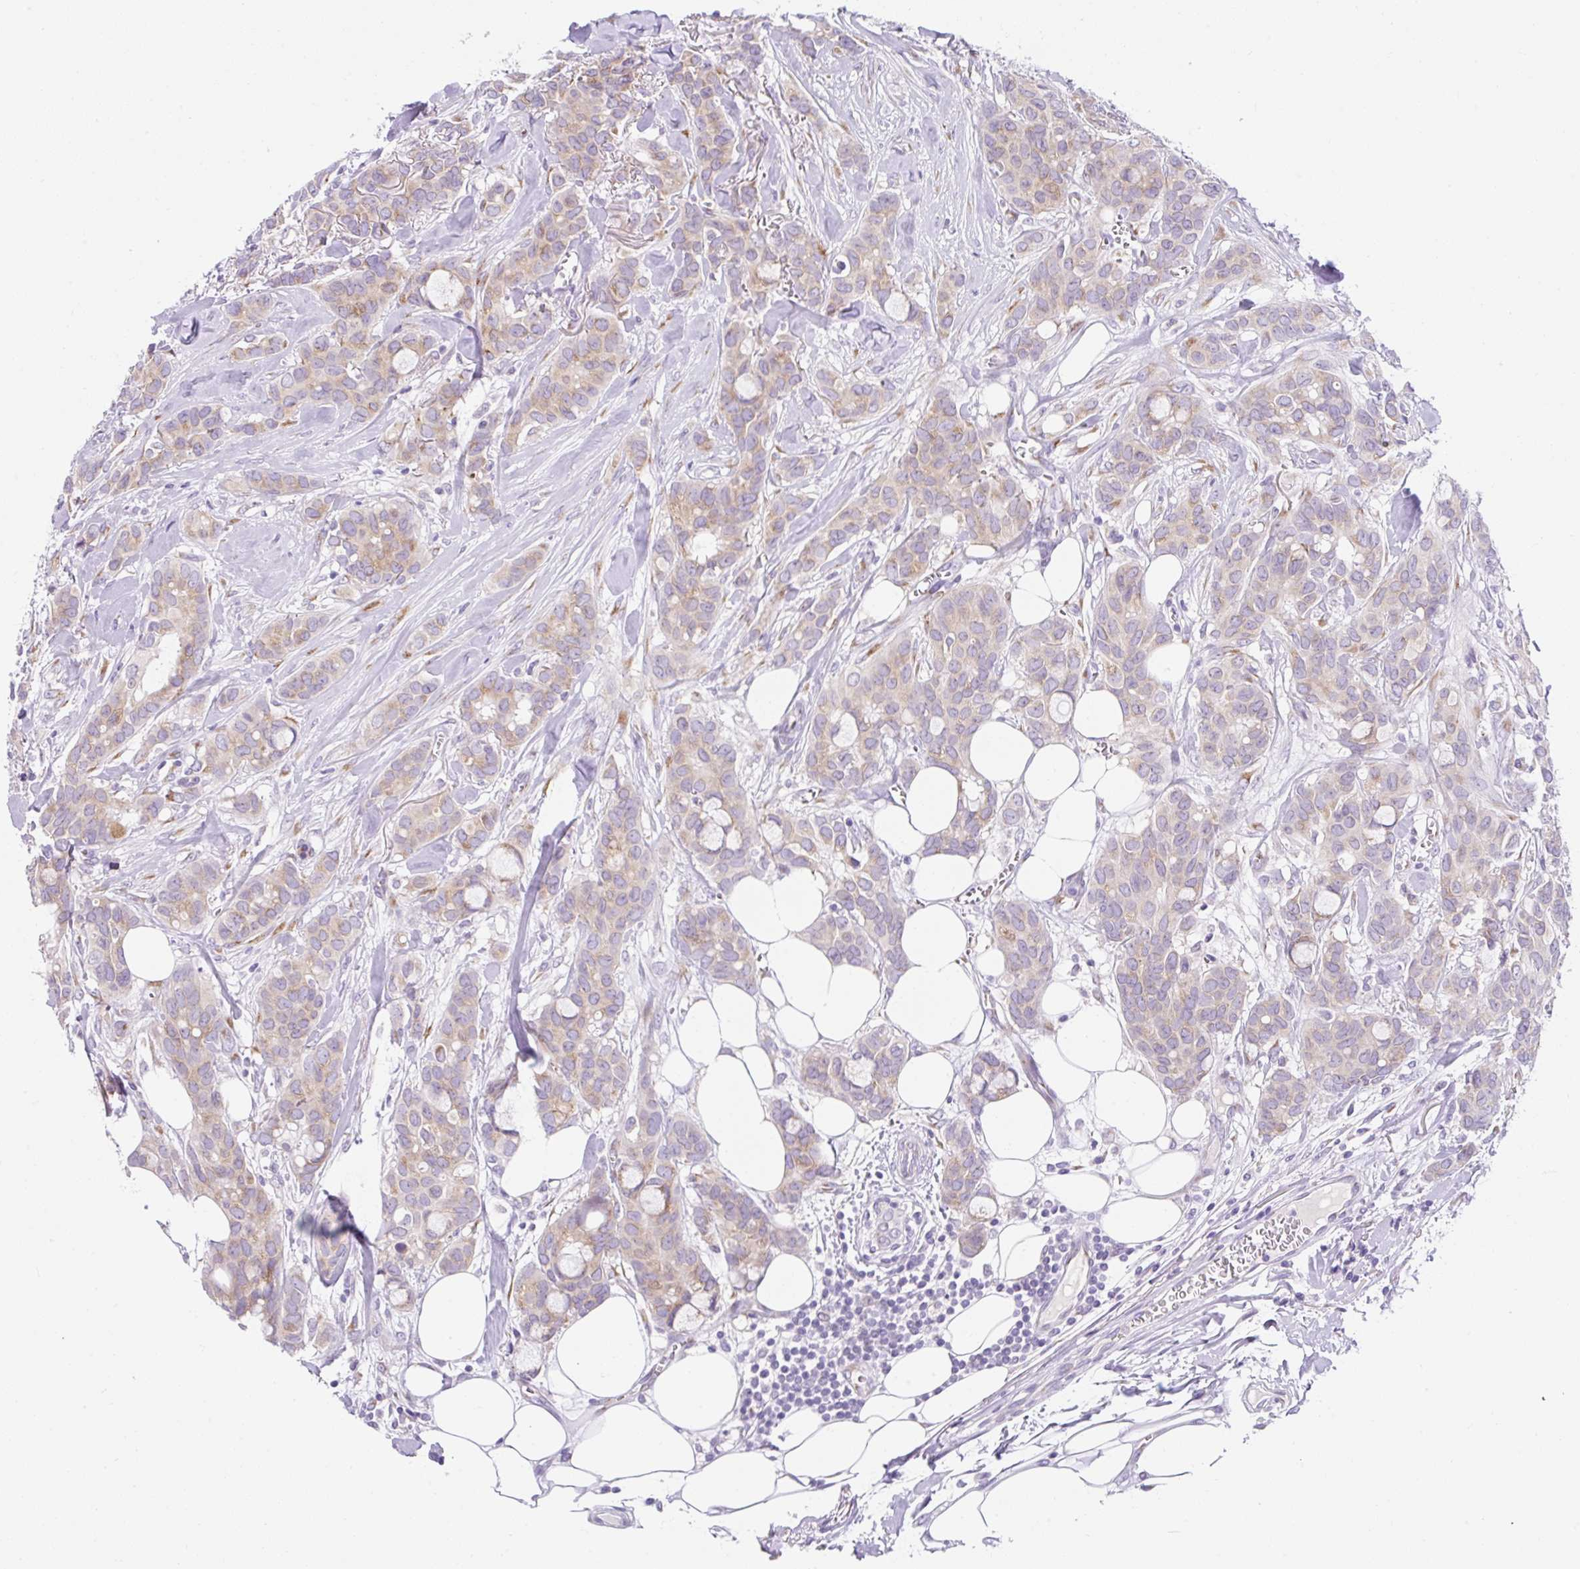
{"staining": {"intensity": "weak", "quantity": "25%-75%", "location": "cytoplasmic/membranous"}, "tissue": "breast cancer", "cell_type": "Tumor cells", "image_type": "cancer", "snomed": [{"axis": "morphology", "description": "Duct carcinoma"}, {"axis": "topography", "description": "Breast"}], "caption": "Weak cytoplasmic/membranous protein positivity is present in about 25%-75% of tumor cells in breast invasive ductal carcinoma. The protein is stained brown, and the nuclei are stained in blue (DAB IHC with brightfield microscopy, high magnification).", "gene": "GOLGA8A", "patient": {"sex": "female", "age": 84}}